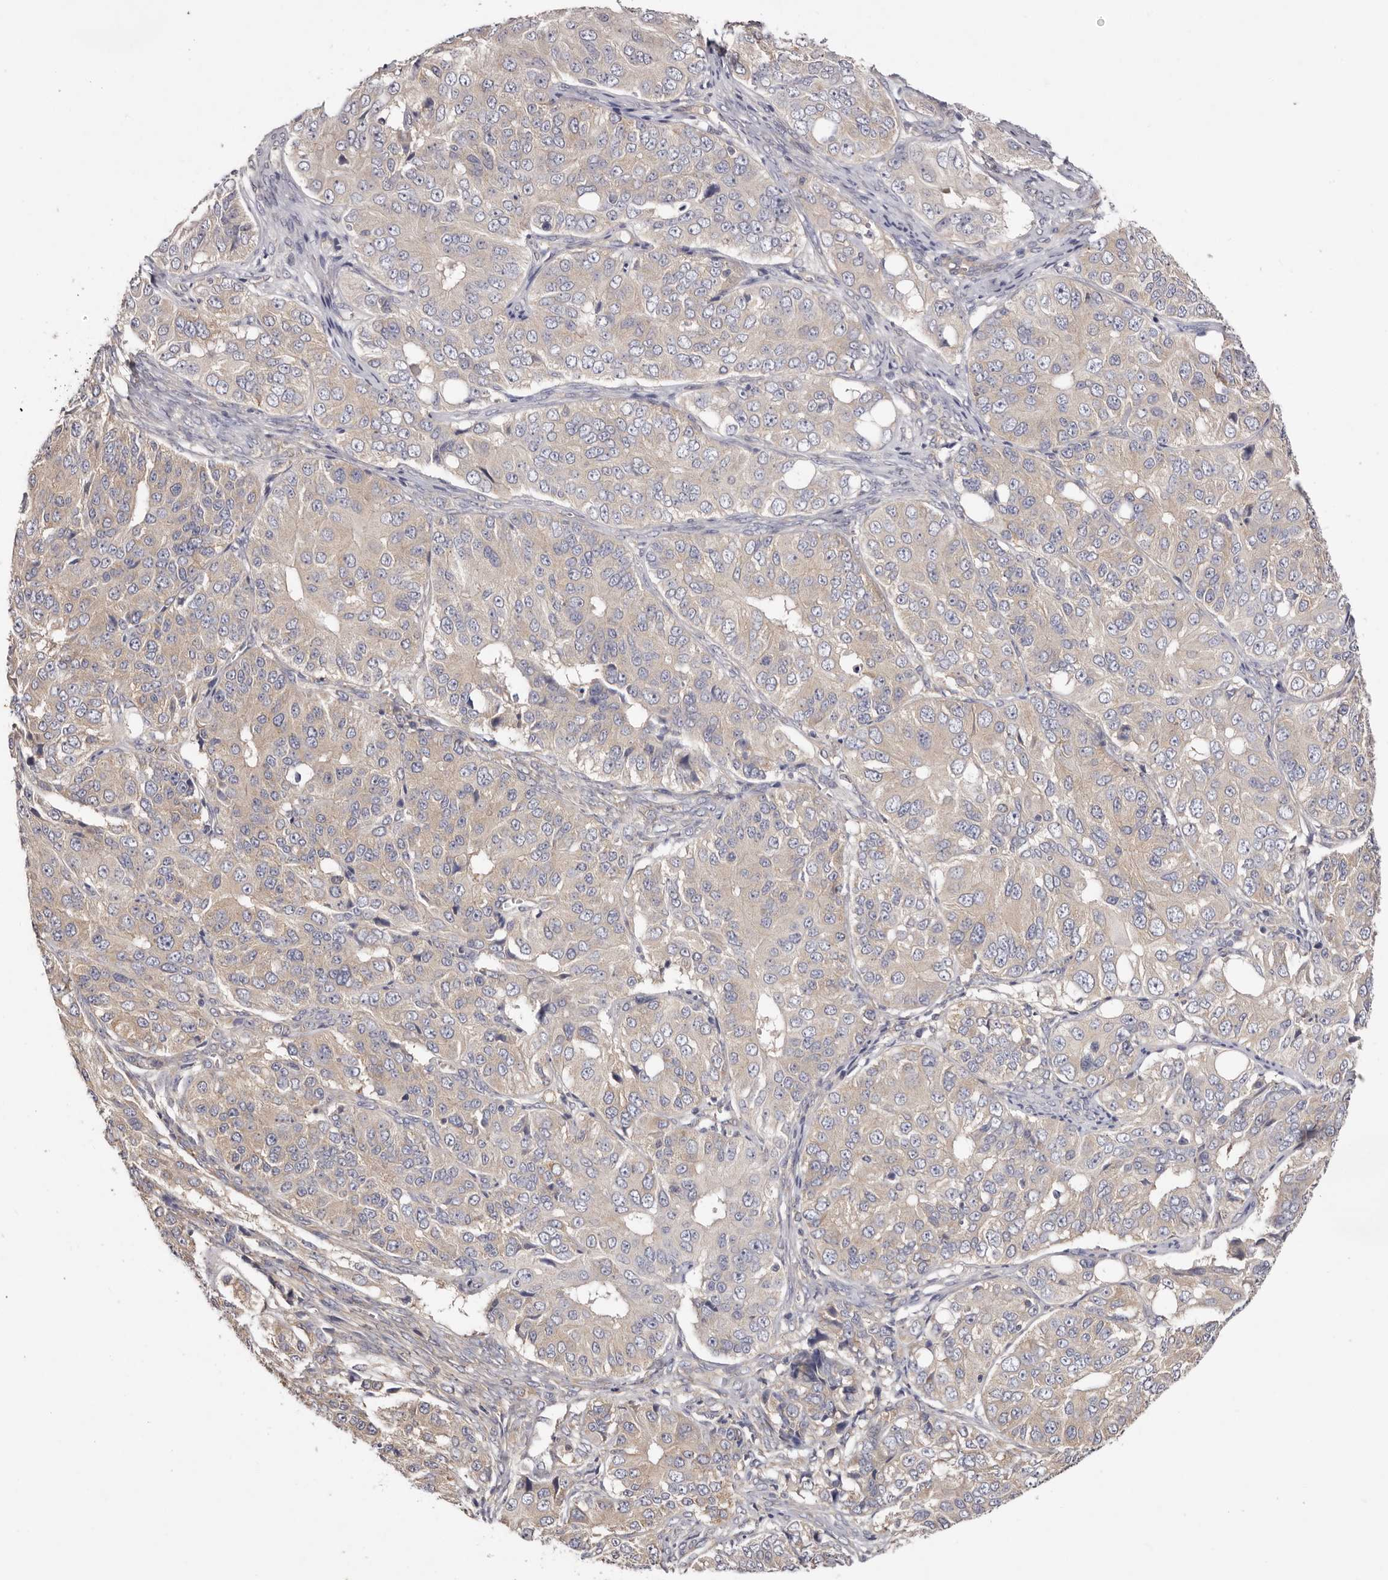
{"staining": {"intensity": "negative", "quantity": "none", "location": "none"}, "tissue": "ovarian cancer", "cell_type": "Tumor cells", "image_type": "cancer", "snomed": [{"axis": "morphology", "description": "Carcinoma, endometroid"}, {"axis": "topography", "description": "Ovary"}], "caption": "This is a image of IHC staining of endometroid carcinoma (ovarian), which shows no staining in tumor cells. Brightfield microscopy of immunohistochemistry stained with DAB (3,3'-diaminobenzidine) (brown) and hematoxylin (blue), captured at high magnification.", "gene": "FAM167B", "patient": {"sex": "female", "age": 51}}